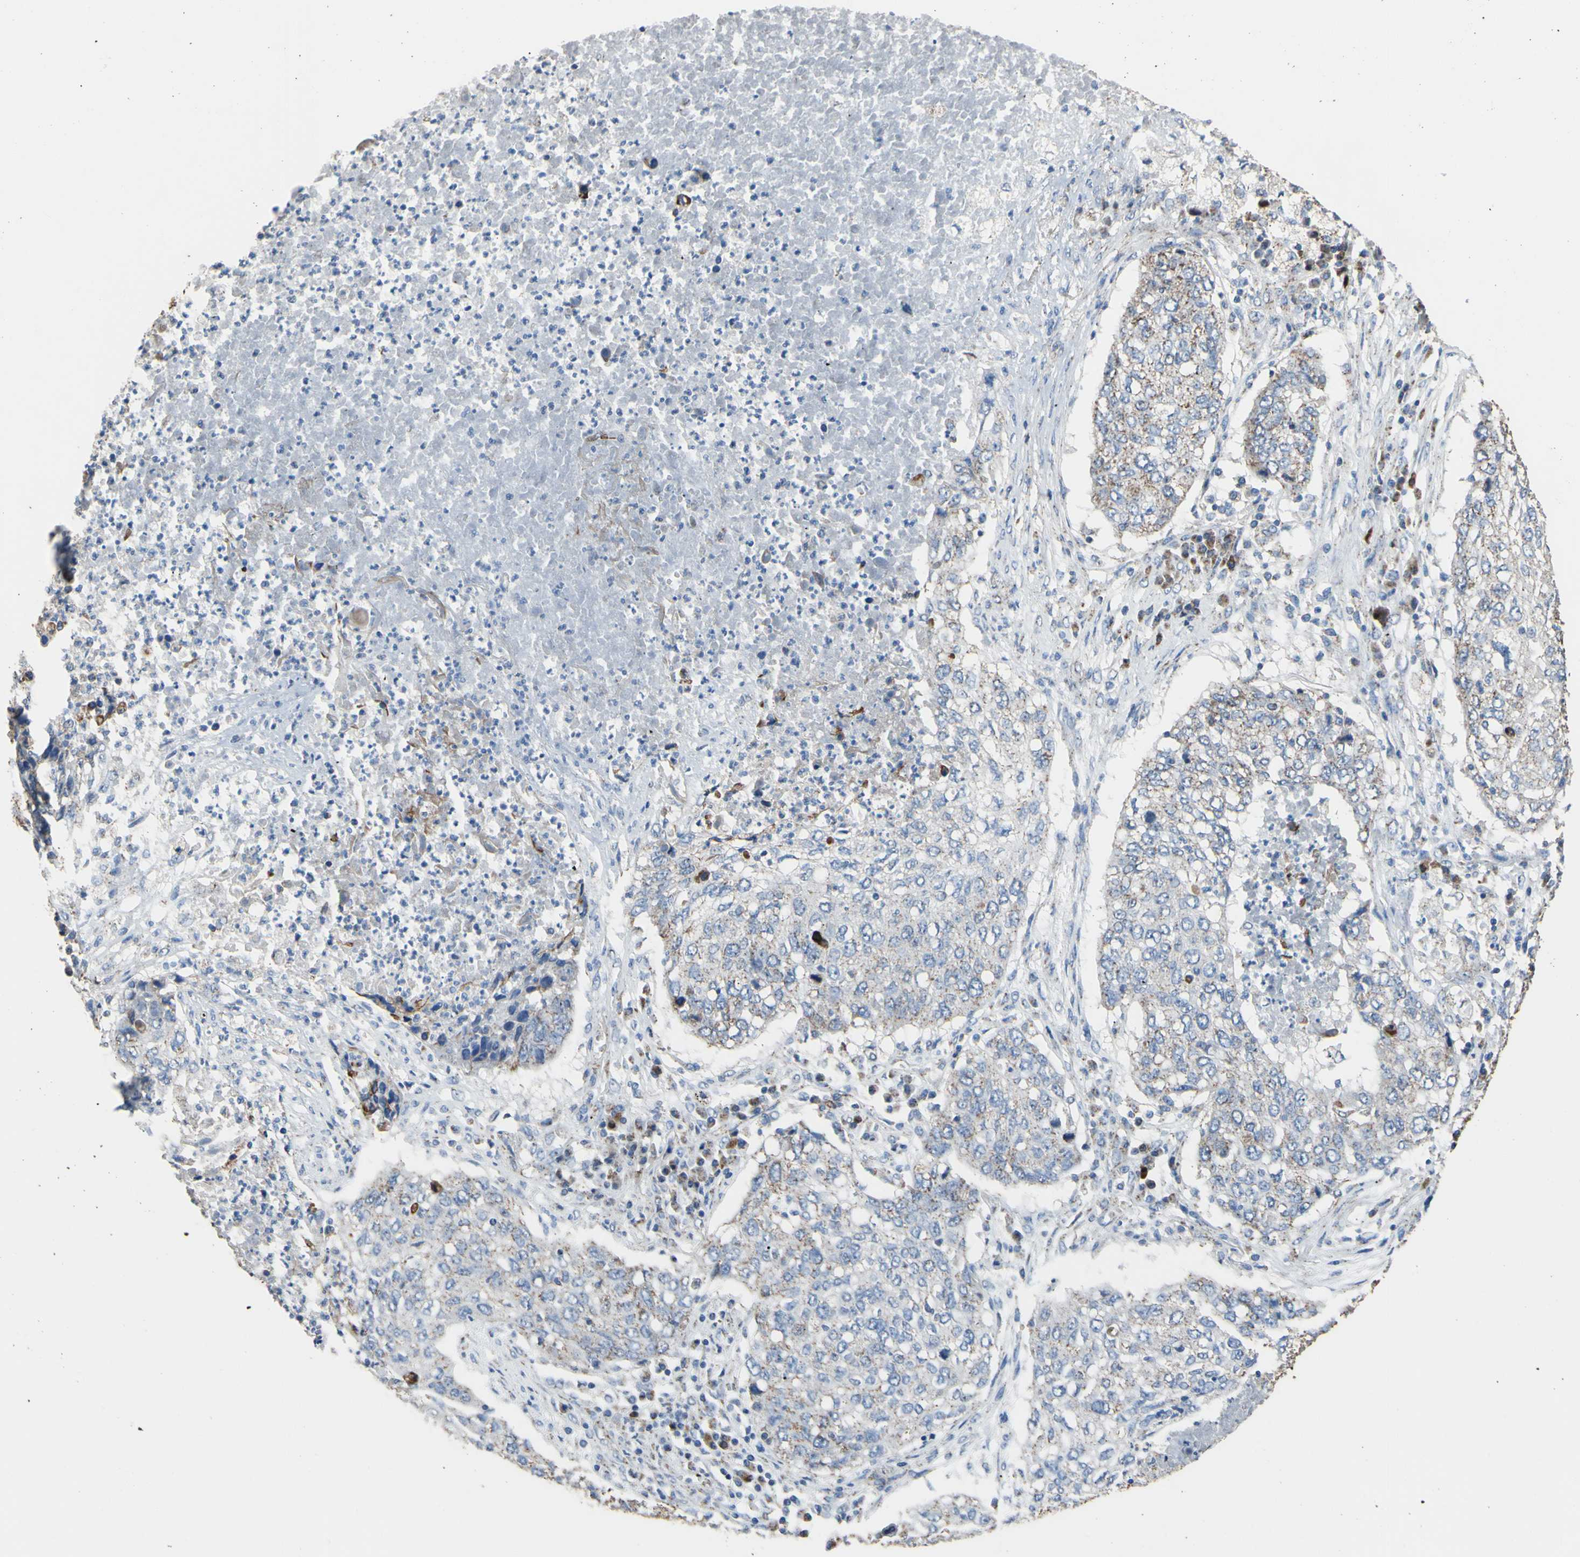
{"staining": {"intensity": "weak", "quantity": "<25%", "location": "cytoplasmic/membranous"}, "tissue": "lung cancer", "cell_type": "Tumor cells", "image_type": "cancer", "snomed": [{"axis": "morphology", "description": "Squamous cell carcinoma, NOS"}, {"axis": "topography", "description": "Lung"}], "caption": "Lung squamous cell carcinoma was stained to show a protein in brown. There is no significant expression in tumor cells. Nuclei are stained in blue.", "gene": "CMKLR2", "patient": {"sex": "female", "age": 63}}